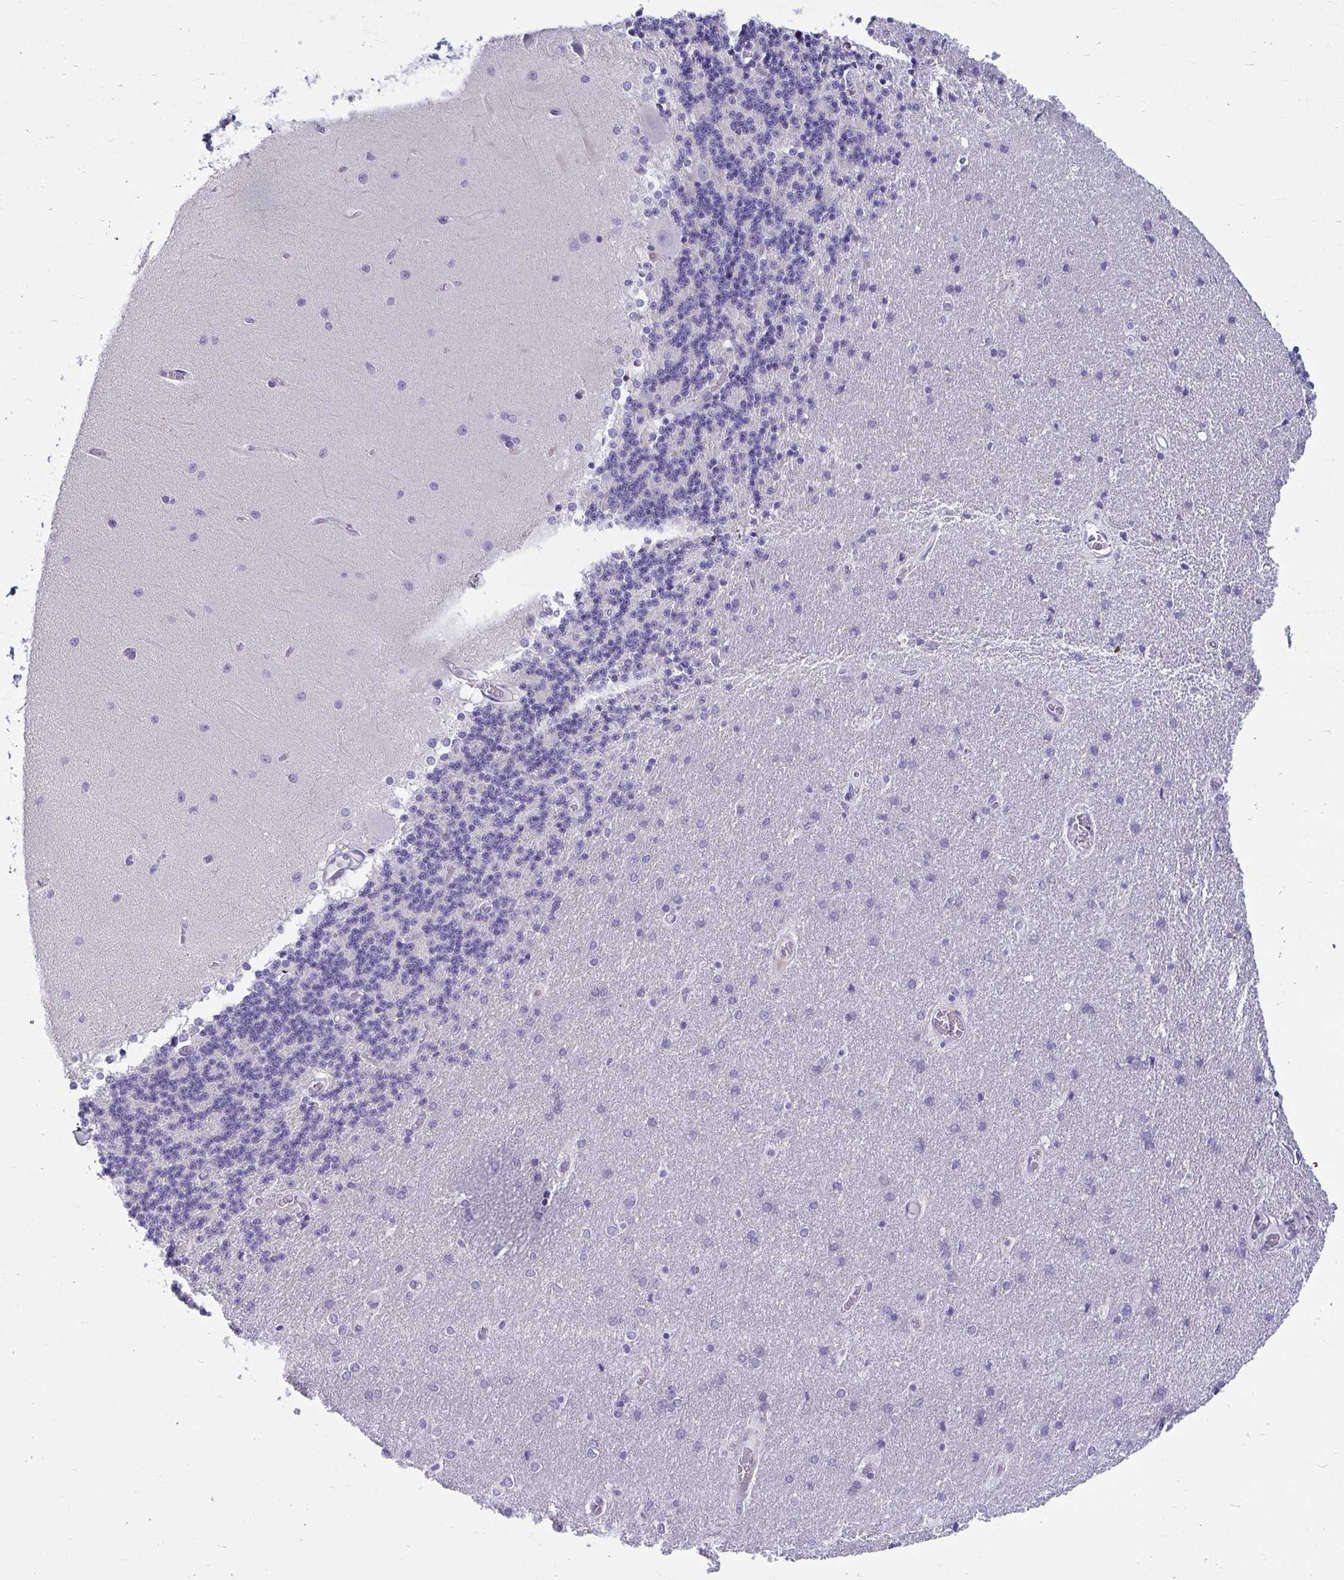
{"staining": {"intensity": "negative", "quantity": "none", "location": "none"}, "tissue": "cerebellum", "cell_type": "Cells in granular layer", "image_type": "normal", "snomed": [{"axis": "morphology", "description": "Normal tissue, NOS"}, {"axis": "topography", "description": "Cerebellum"}], "caption": "Cells in granular layer show no significant positivity in benign cerebellum. (DAB (3,3'-diaminobenzidine) IHC, high magnification).", "gene": "TSBP1", "patient": {"sex": "female", "age": 54}}